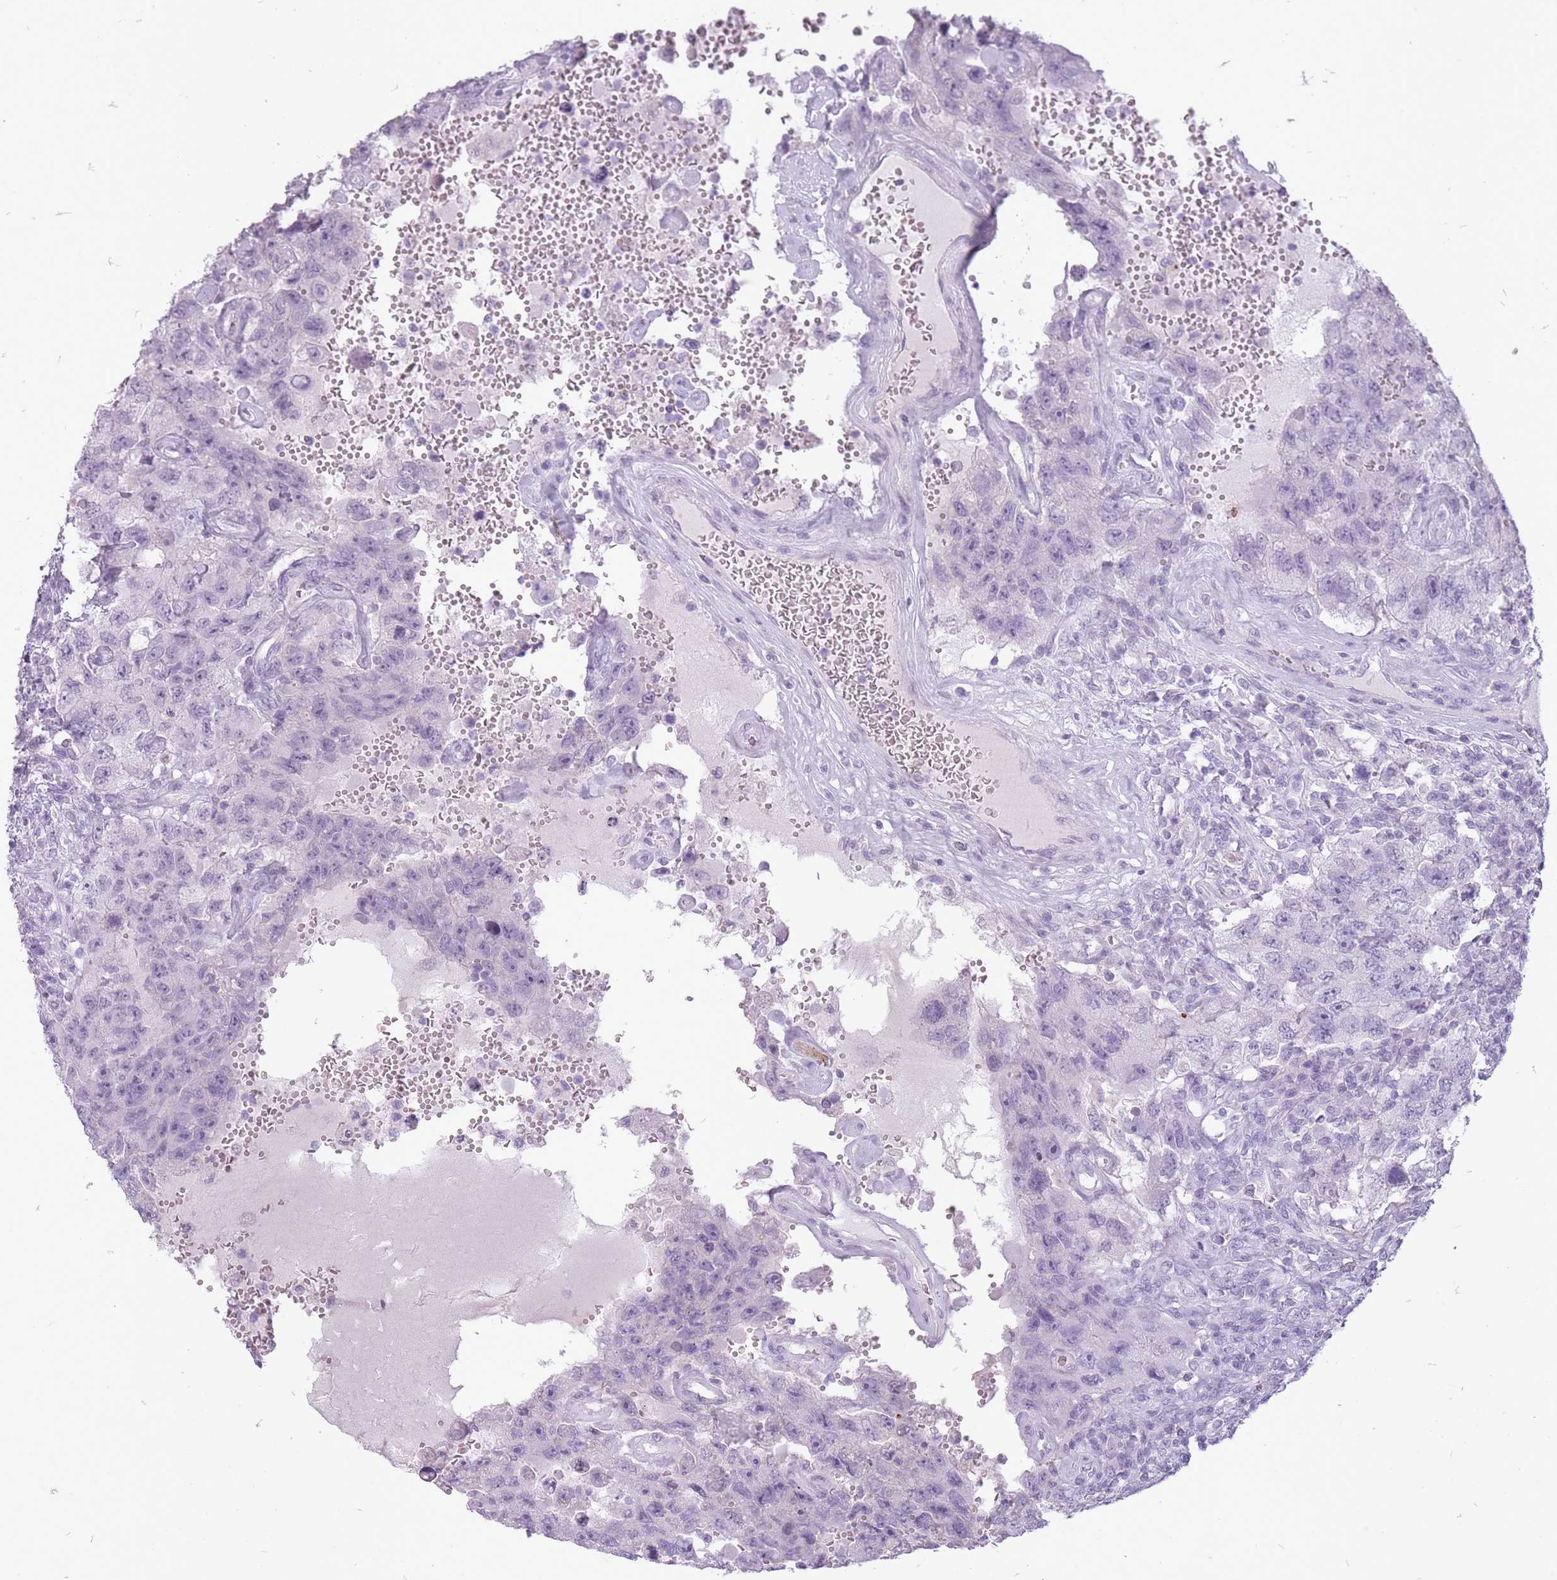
{"staining": {"intensity": "negative", "quantity": "none", "location": "none"}, "tissue": "testis cancer", "cell_type": "Tumor cells", "image_type": "cancer", "snomed": [{"axis": "morphology", "description": "Carcinoma, Embryonal, NOS"}, {"axis": "topography", "description": "Testis"}], "caption": "Tumor cells are negative for protein expression in human testis cancer (embryonal carcinoma).", "gene": "RFX4", "patient": {"sex": "male", "age": 26}}